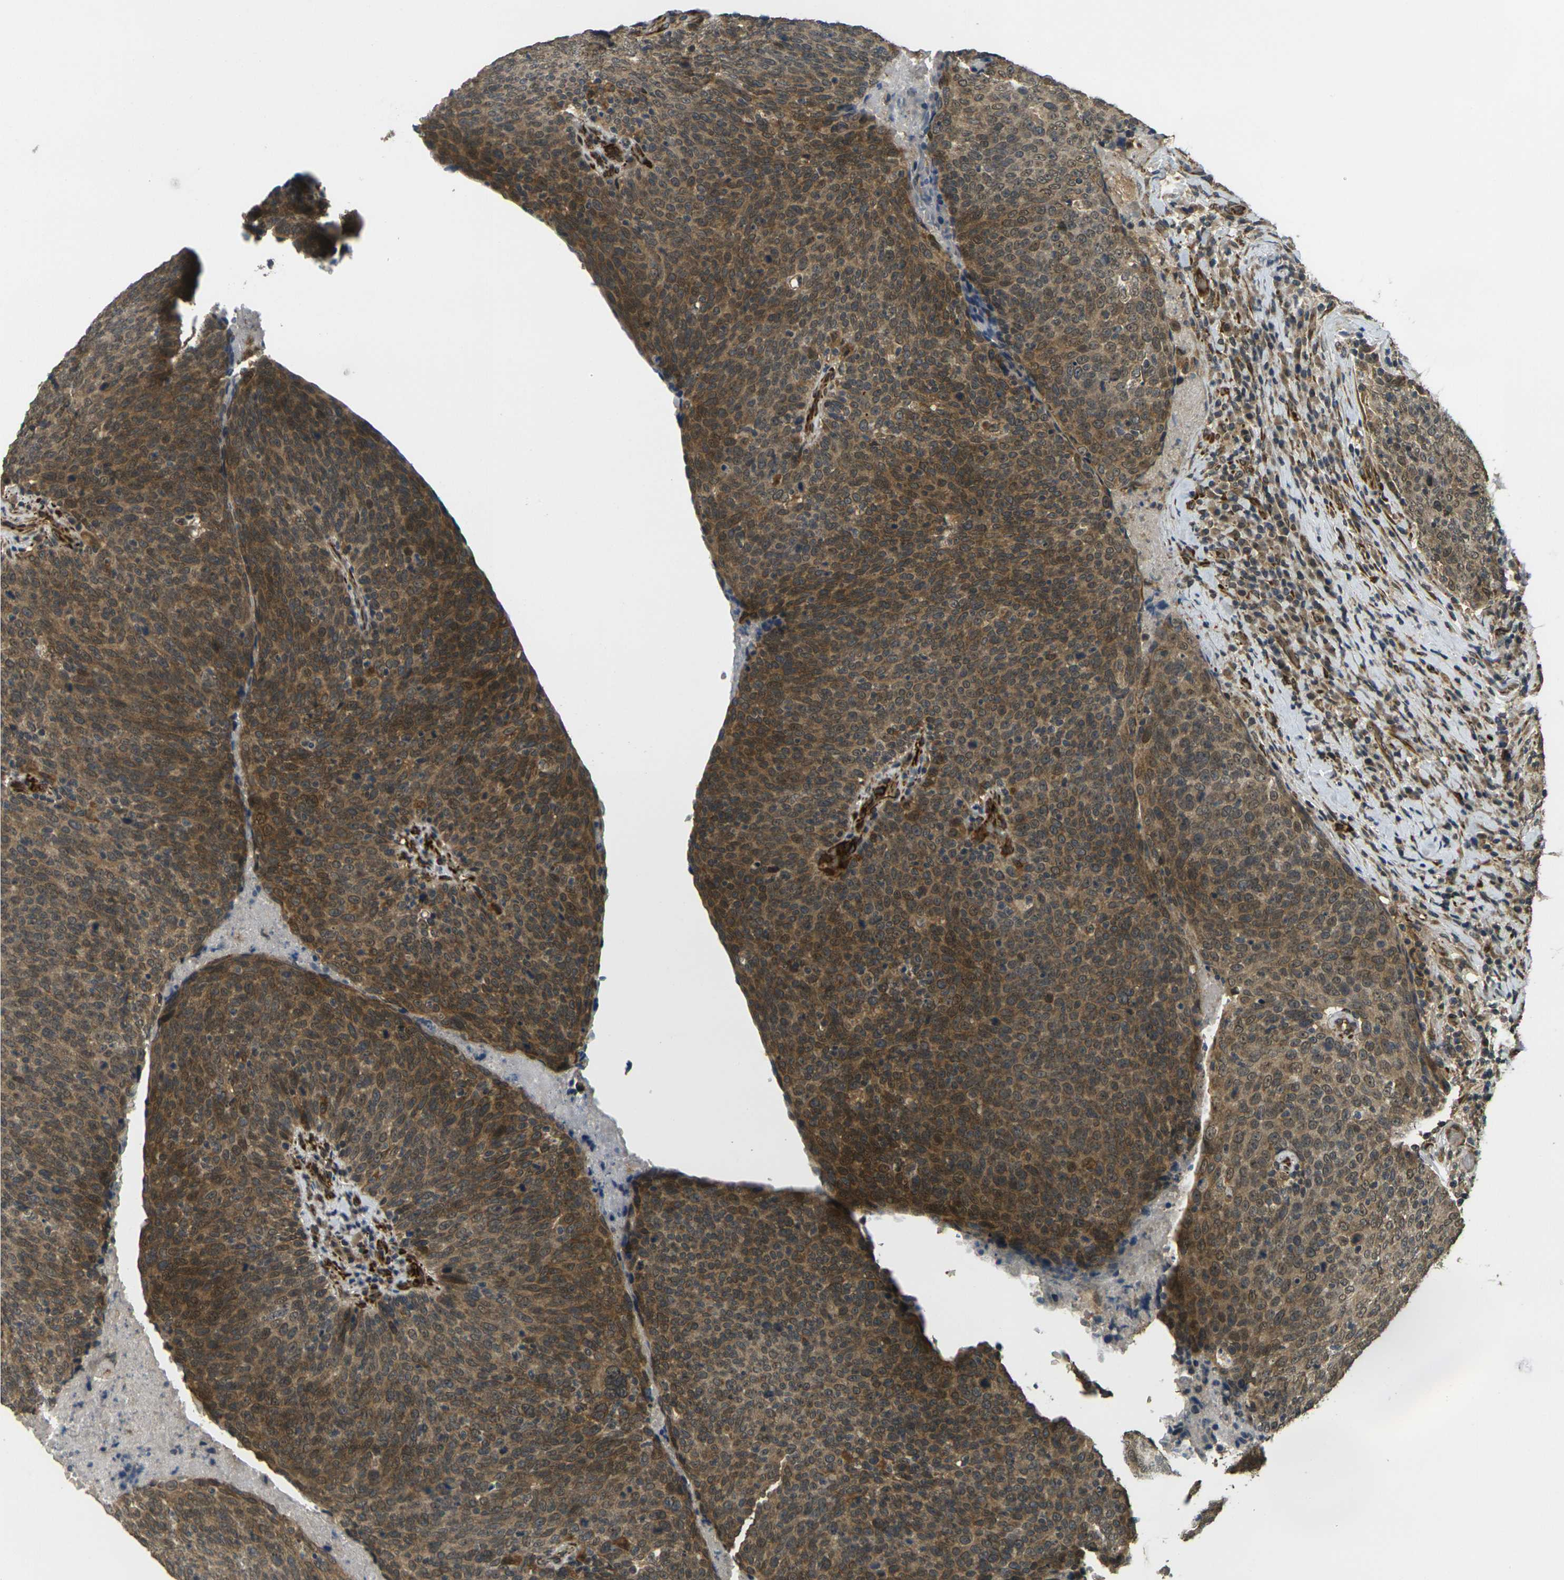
{"staining": {"intensity": "moderate", "quantity": ">75%", "location": "cytoplasmic/membranous"}, "tissue": "head and neck cancer", "cell_type": "Tumor cells", "image_type": "cancer", "snomed": [{"axis": "morphology", "description": "Squamous cell carcinoma, NOS"}, {"axis": "morphology", "description": "Squamous cell carcinoma, metastatic, NOS"}, {"axis": "topography", "description": "Lymph node"}, {"axis": "topography", "description": "Head-Neck"}], "caption": "Immunohistochemical staining of human head and neck squamous cell carcinoma displays medium levels of moderate cytoplasmic/membranous expression in approximately >75% of tumor cells.", "gene": "FUT11", "patient": {"sex": "male", "age": 62}}